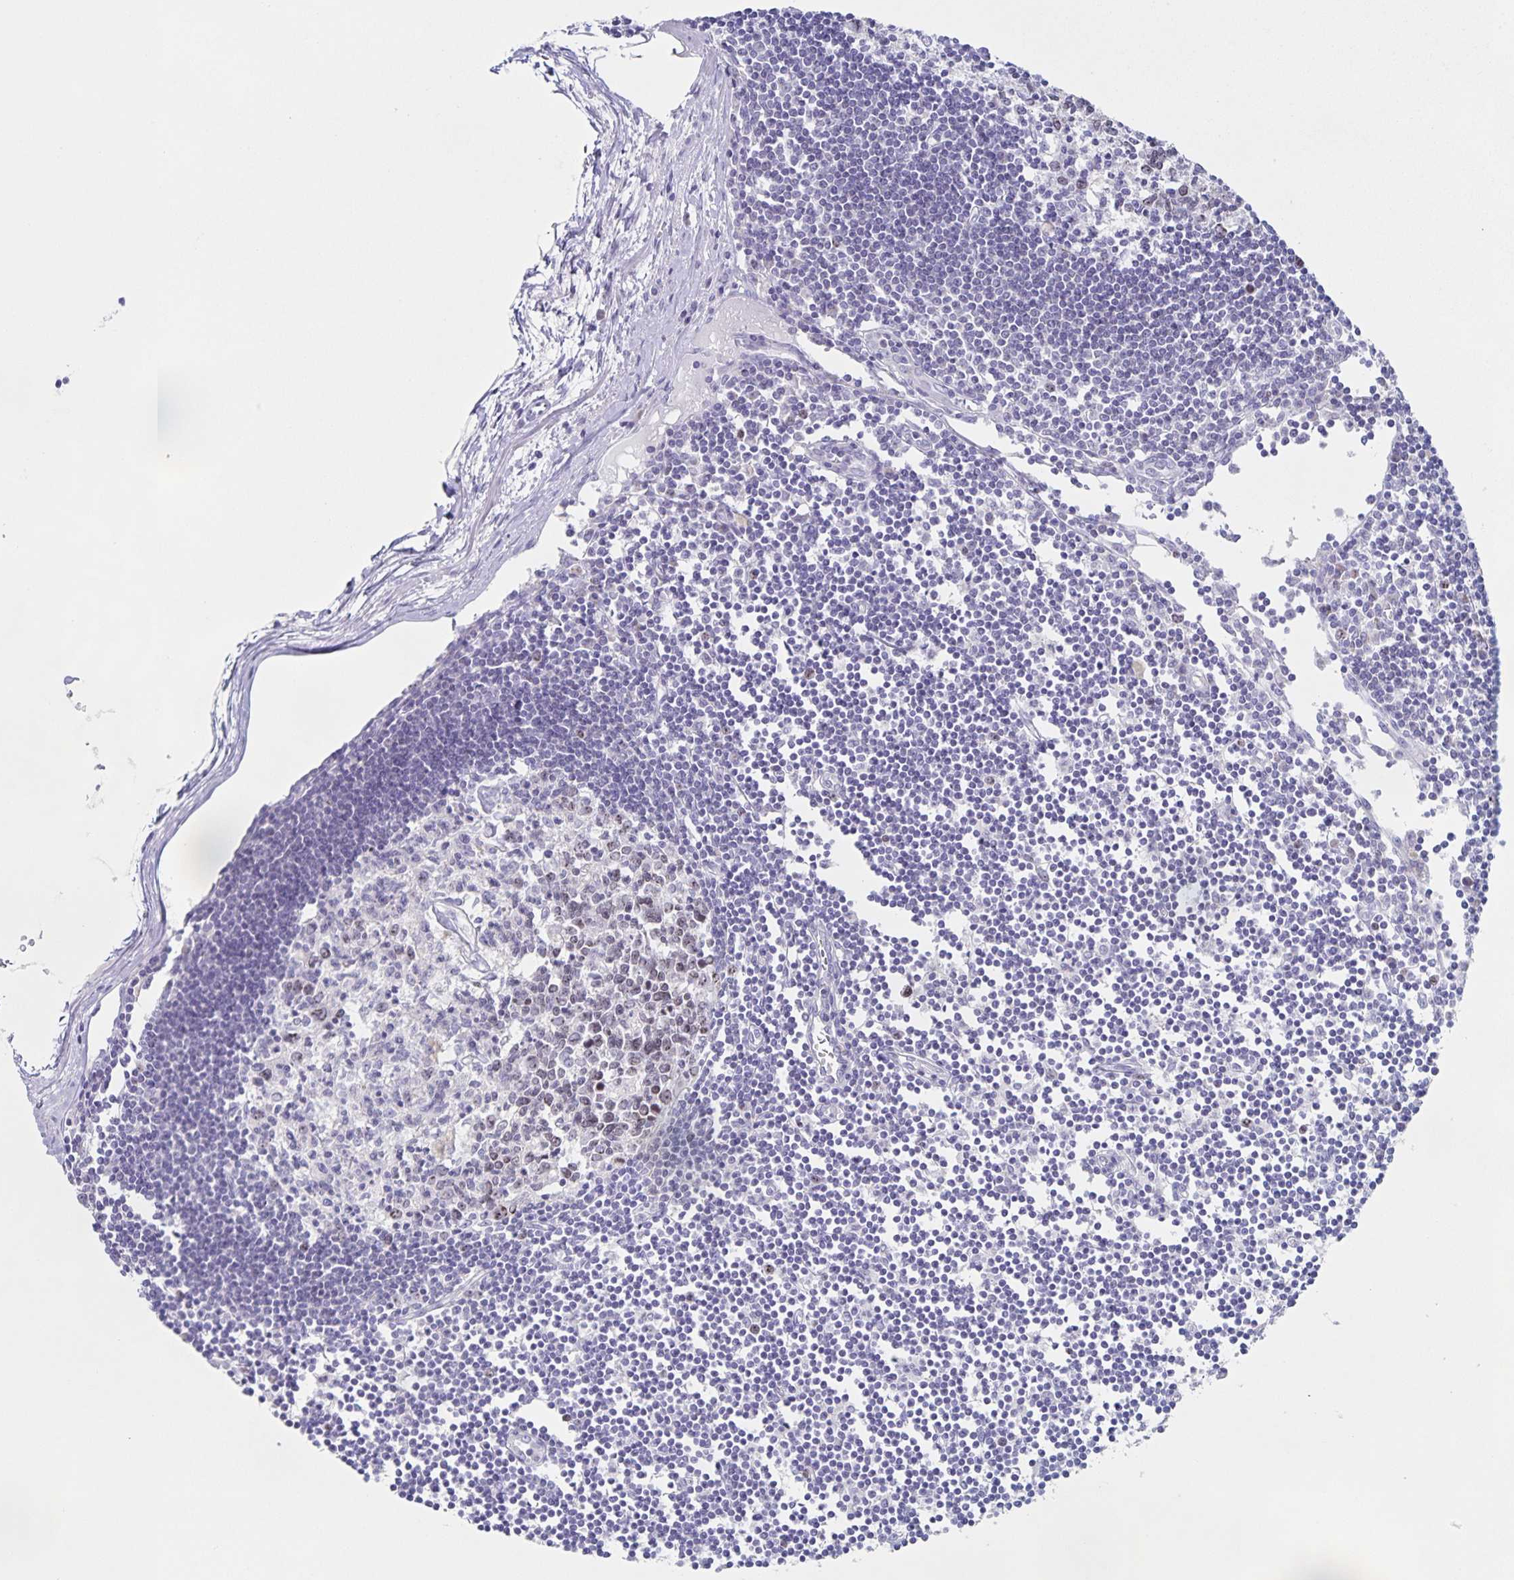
{"staining": {"intensity": "weak", "quantity": "<25%", "location": "nuclear"}, "tissue": "lymph node", "cell_type": "Germinal center cells", "image_type": "normal", "snomed": [{"axis": "morphology", "description": "Normal tissue, NOS"}, {"axis": "topography", "description": "Lymph node"}], "caption": "This is a image of immunohistochemistry (IHC) staining of normal lymph node, which shows no staining in germinal center cells.", "gene": "CENPH", "patient": {"sex": "female", "age": 65}}